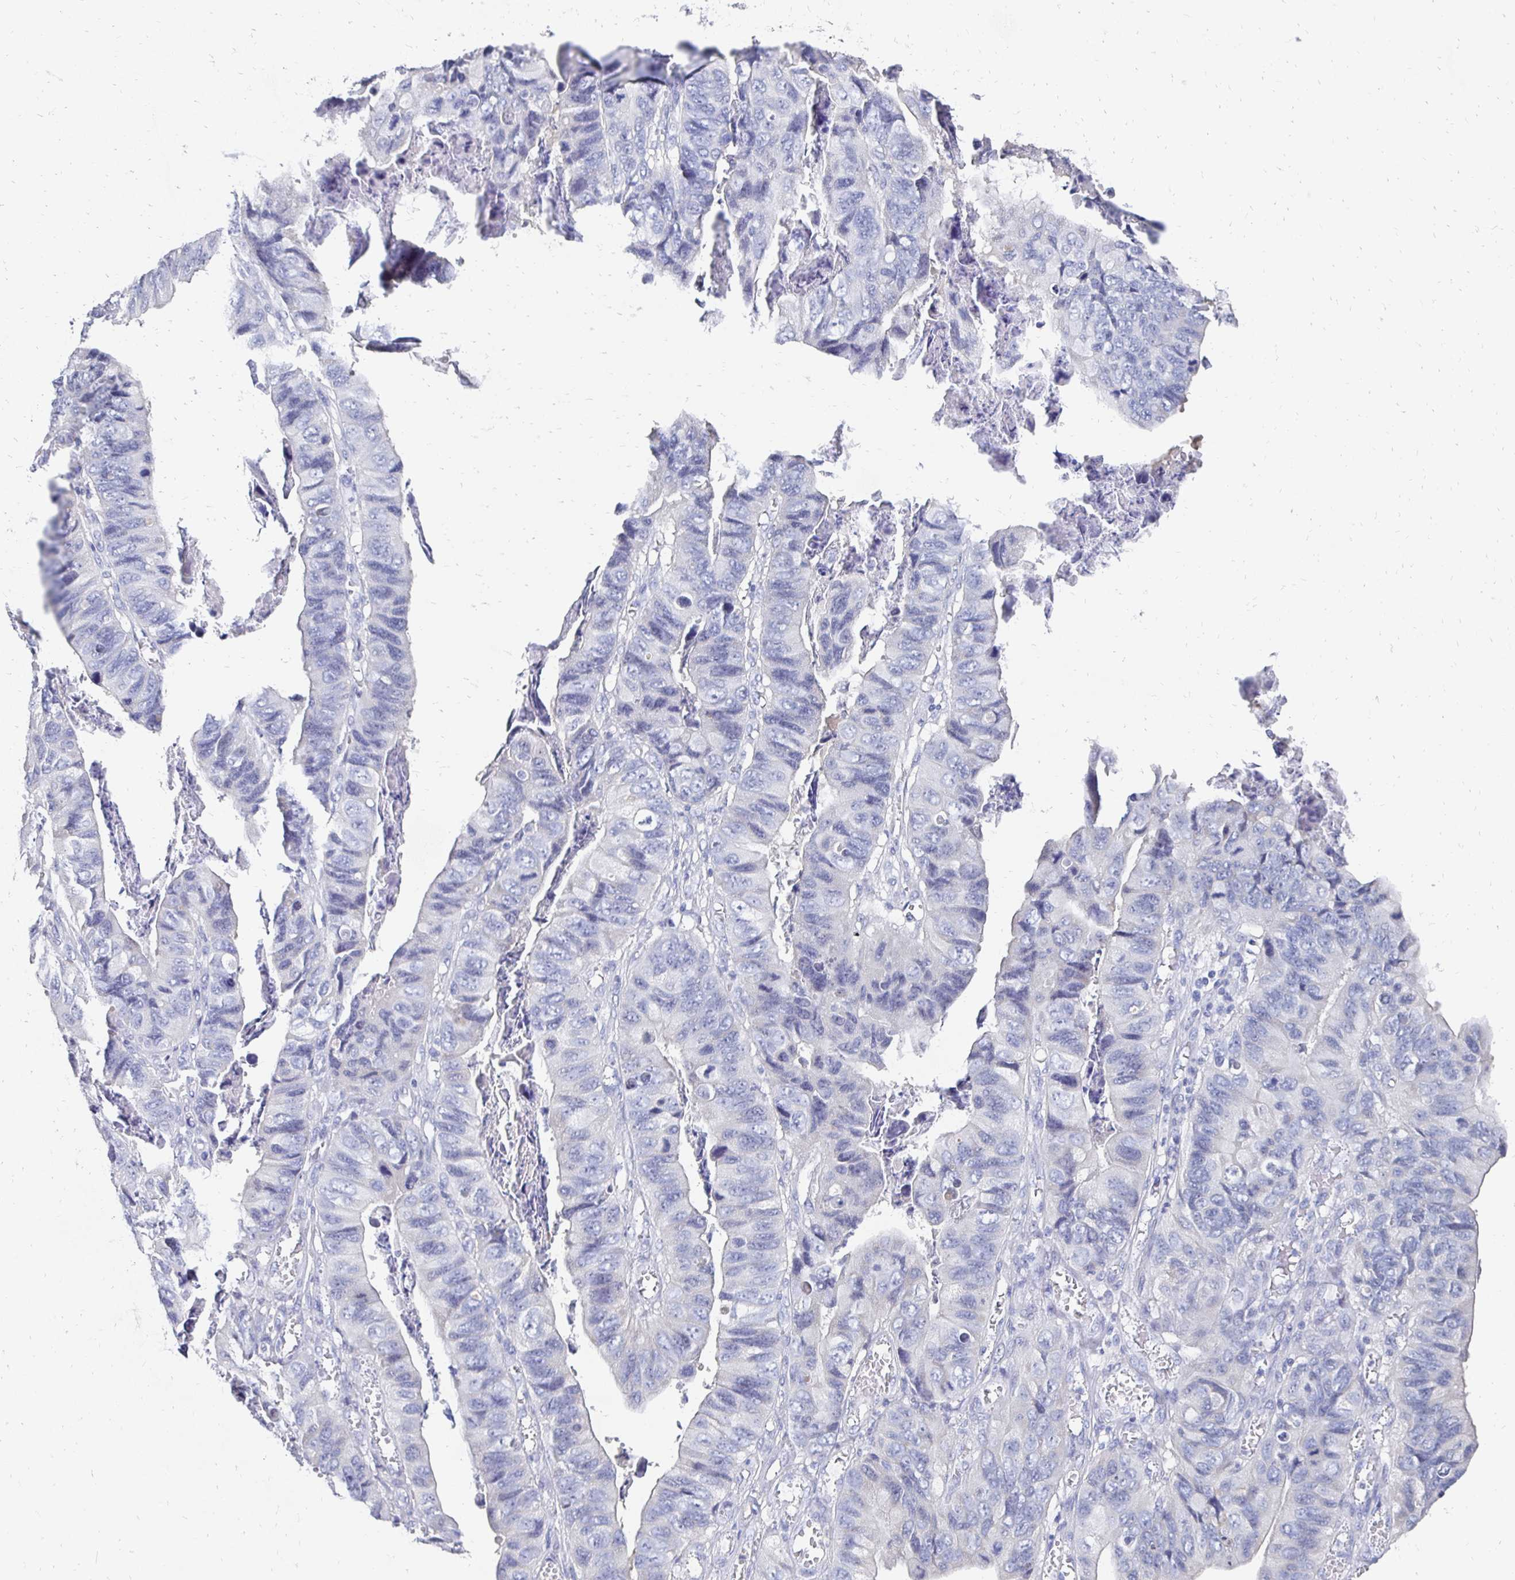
{"staining": {"intensity": "negative", "quantity": "none", "location": "none"}, "tissue": "stomach cancer", "cell_type": "Tumor cells", "image_type": "cancer", "snomed": [{"axis": "morphology", "description": "Adenocarcinoma, NOS"}, {"axis": "topography", "description": "Stomach, lower"}], "caption": "Stomach adenocarcinoma was stained to show a protein in brown. There is no significant expression in tumor cells. (DAB immunohistochemistry (IHC) visualized using brightfield microscopy, high magnification).", "gene": "SYCP3", "patient": {"sex": "male", "age": 77}}